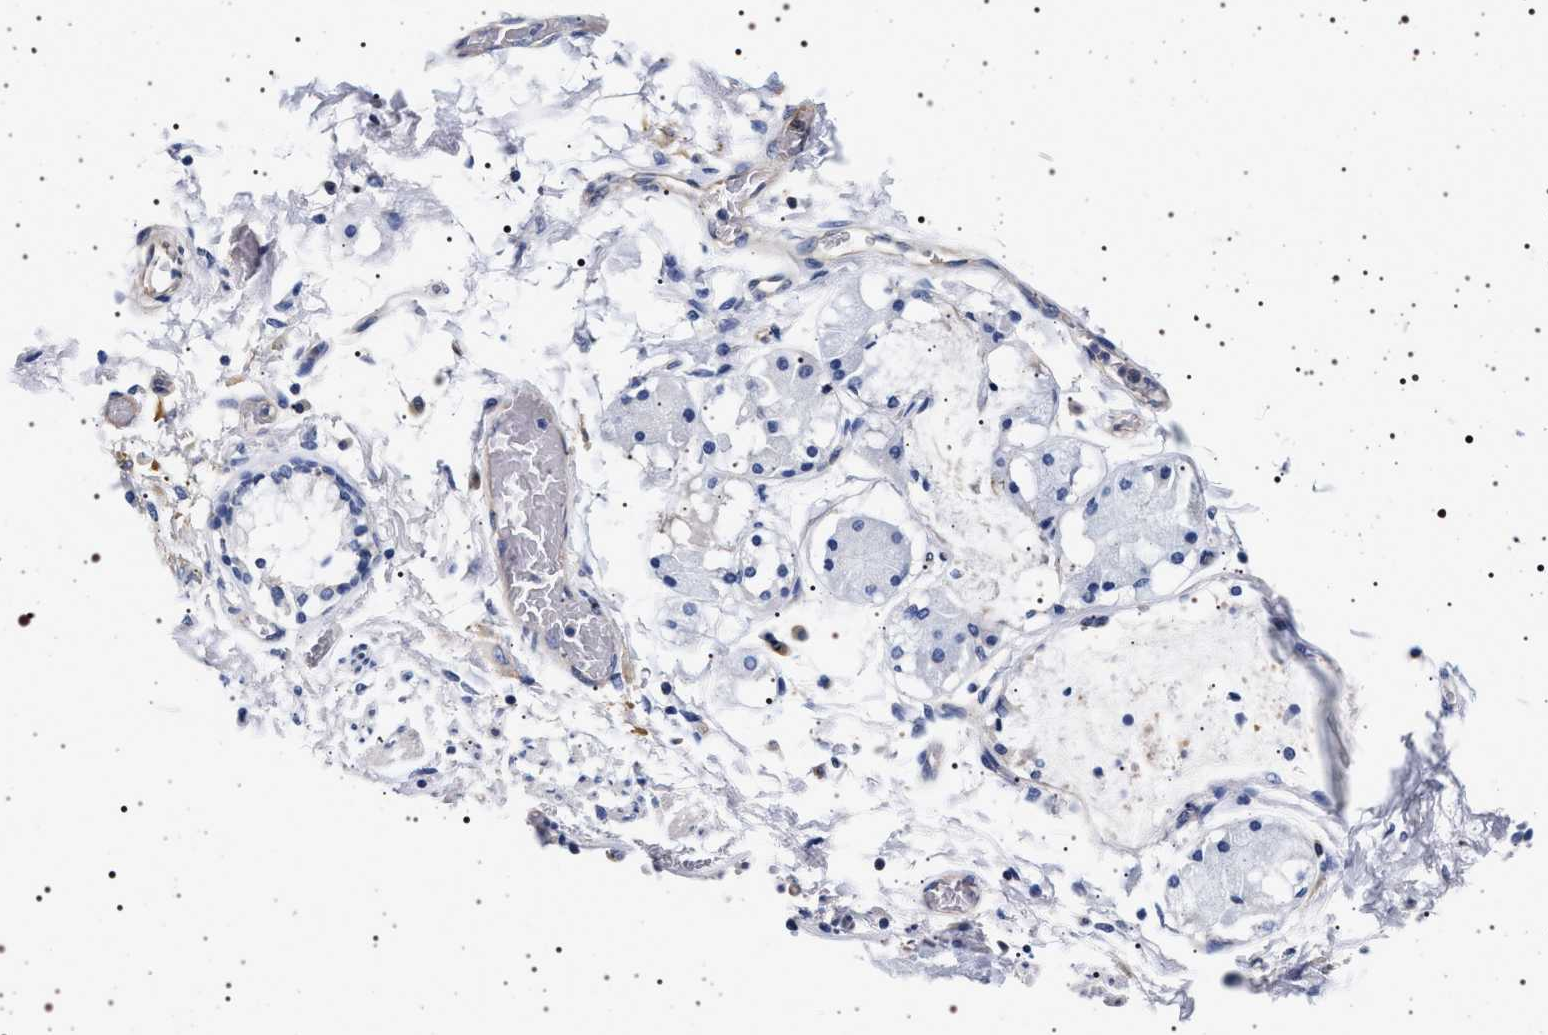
{"staining": {"intensity": "negative", "quantity": "none", "location": "none"}, "tissue": "adipose tissue", "cell_type": "Adipocytes", "image_type": "normal", "snomed": [{"axis": "morphology", "description": "Normal tissue, NOS"}, {"axis": "topography", "description": "Cartilage tissue"}, {"axis": "topography", "description": "Lung"}], "caption": "Immunohistochemistry (IHC) micrograph of benign adipose tissue: adipose tissue stained with DAB (3,3'-diaminobenzidine) displays no significant protein positivity in adipocytes. (DAB (3,3'-diaminobenzidine) IHC, high magnification).", "gene": "HSD17B1", "patient": {"sex": "female", "age": 77}}